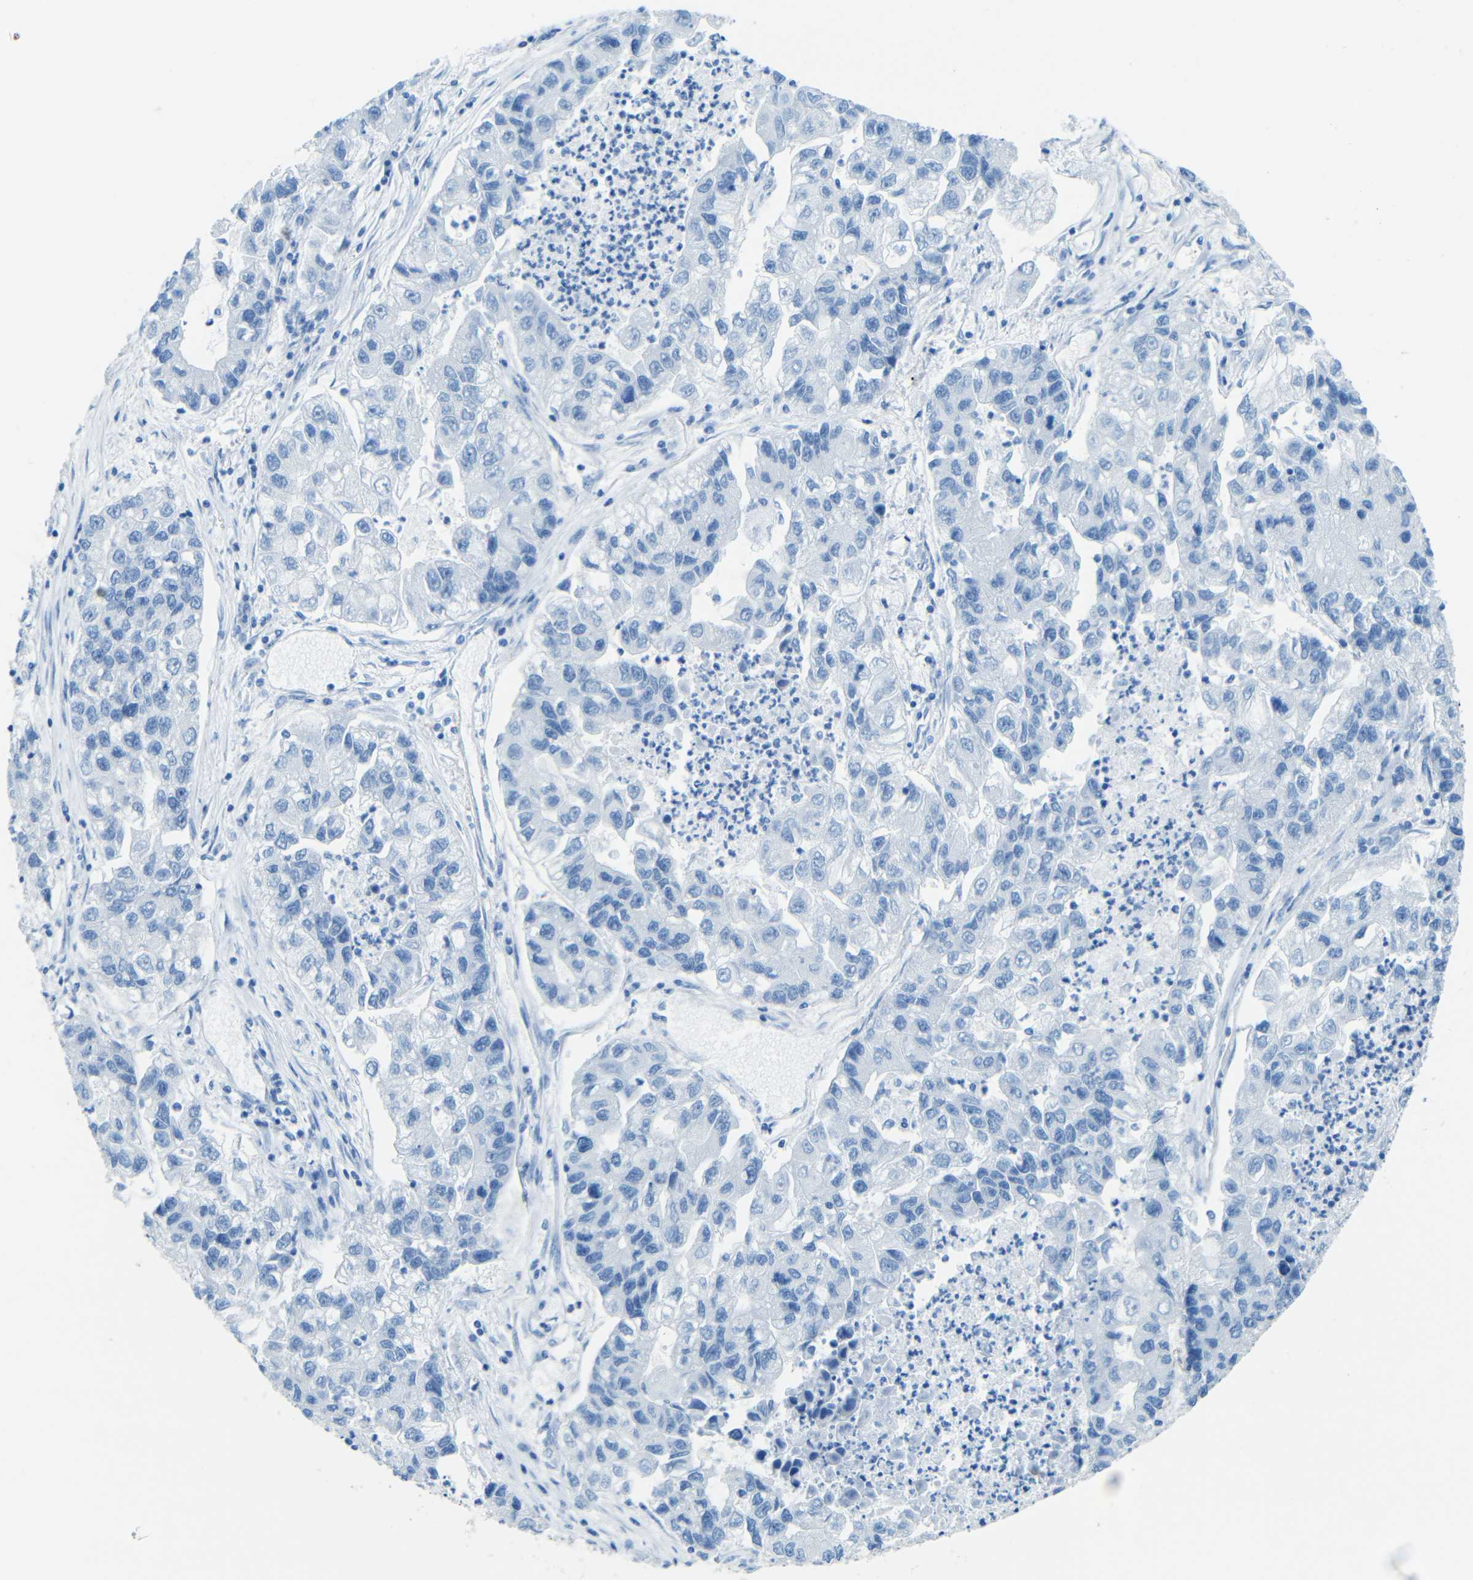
{"staining": {"intensity": "negative", "quantity": "none", "location": "none"}, "tissue": "lung cancer", "cell_type": "Tumor cells", "image_type": "cancer", "snomed": [{"axis": "morphology", "description": "Adenocarcinoma, NOS"}, {"axis": "topography", "description": "Lung"}], "caption": "High magnification brightfield microscopy of lung cancer stained with DAB (brown) and counterstained with hematoxylin (blue): tumor cells show no significant staining.", "gene": "TUBB4B", "patient": {"sex": "female", "age": 51}}